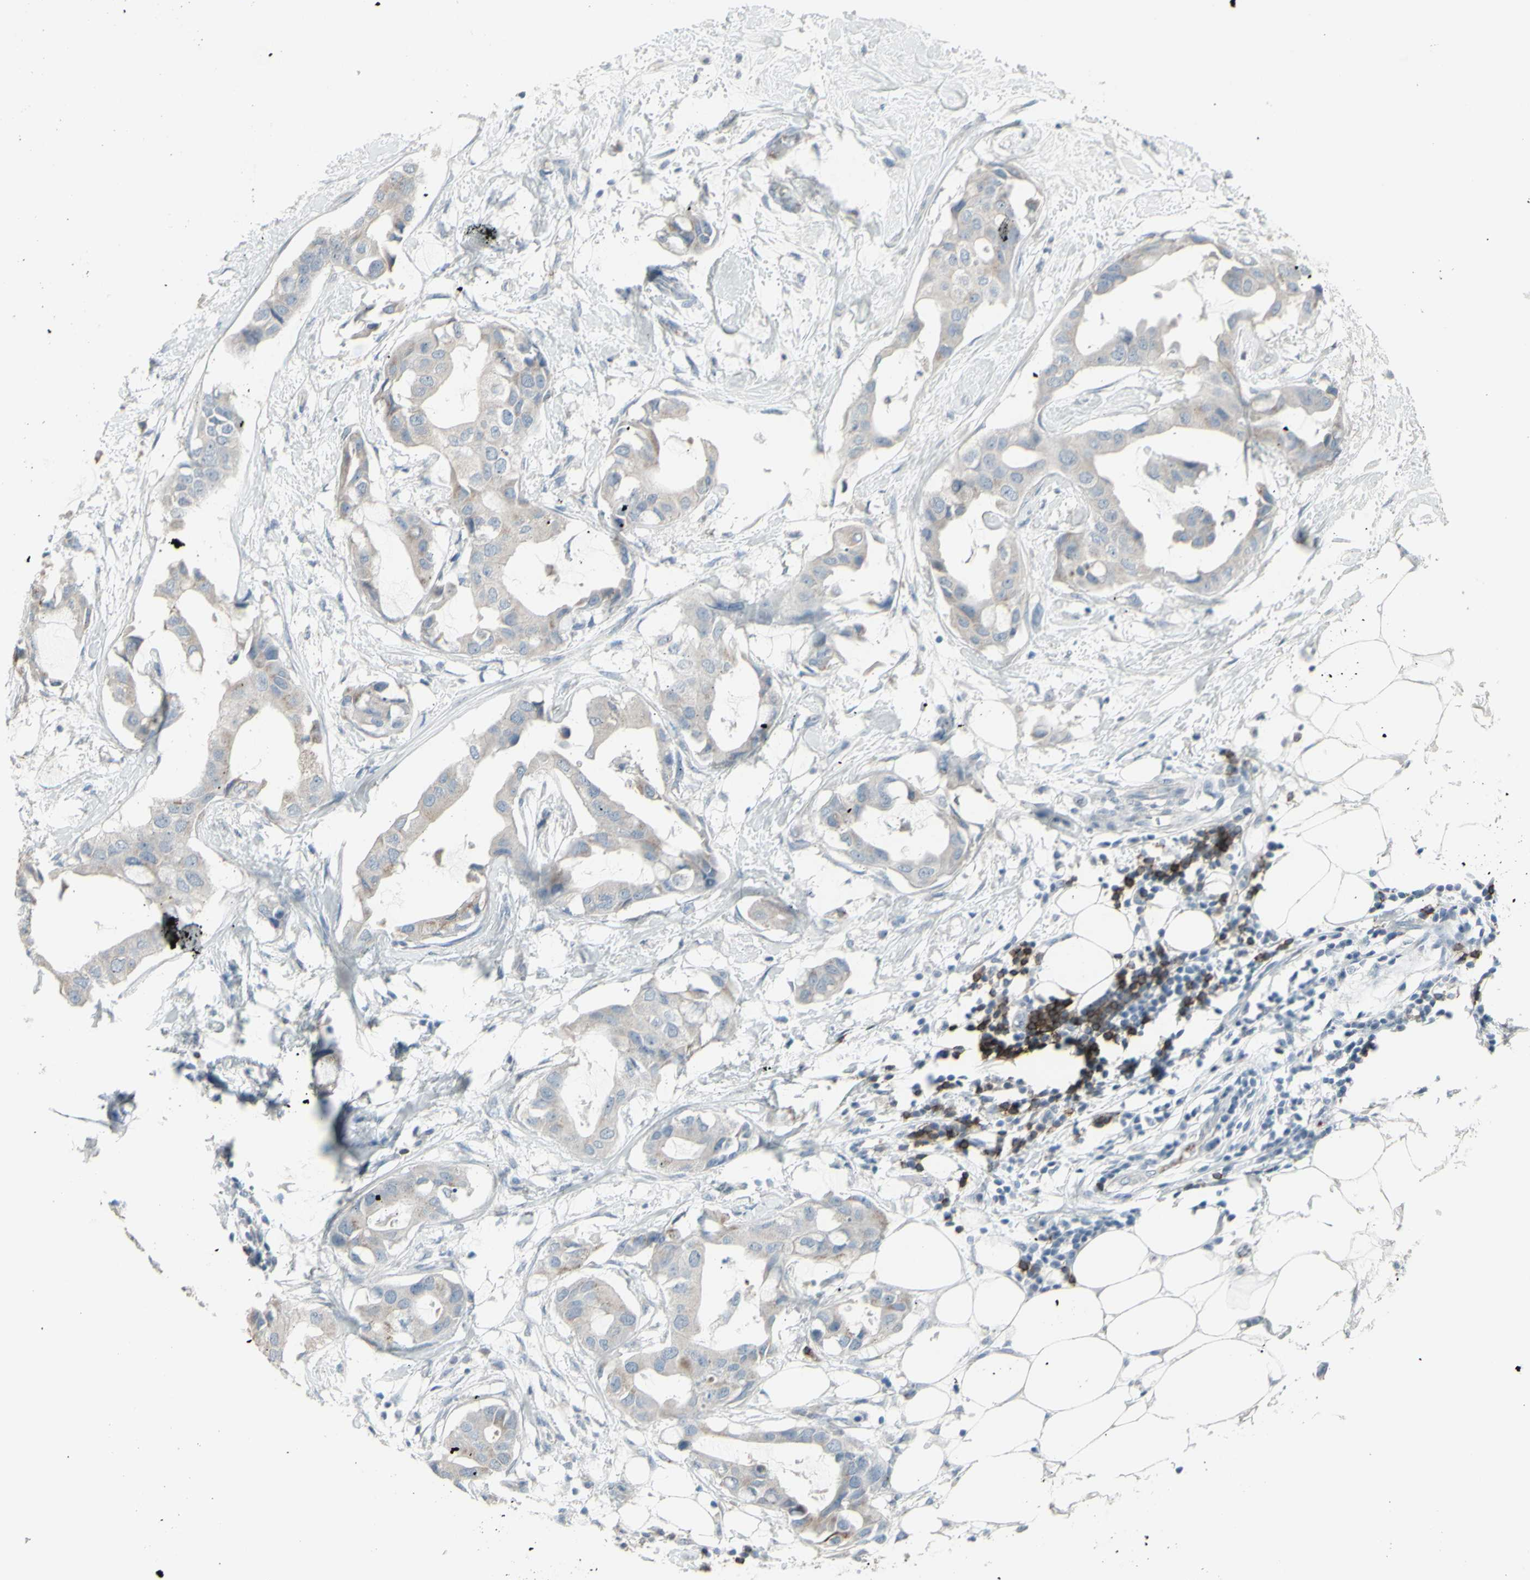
{"staining": {"intensity": "weak", "quantity": "25%-75%", "location": "cytoplasmic/membranous"}, "tissue": "breast cancer", "cell_type": "Tumor cells", "image_type": "cancer", "snomed": [{"axis": "morphology", "description": "Duct carcinoma"}, {"axis": "topography", "description": "Breast"}], "caption": "Intraductal carcinoma (breast) stained with IHC exhibits weak cytoplasmic/membranous expression in approximately 25%-75% of tumor cells.", "gene": "CD79B", "patient": {"sex": "female", "age": 40}}